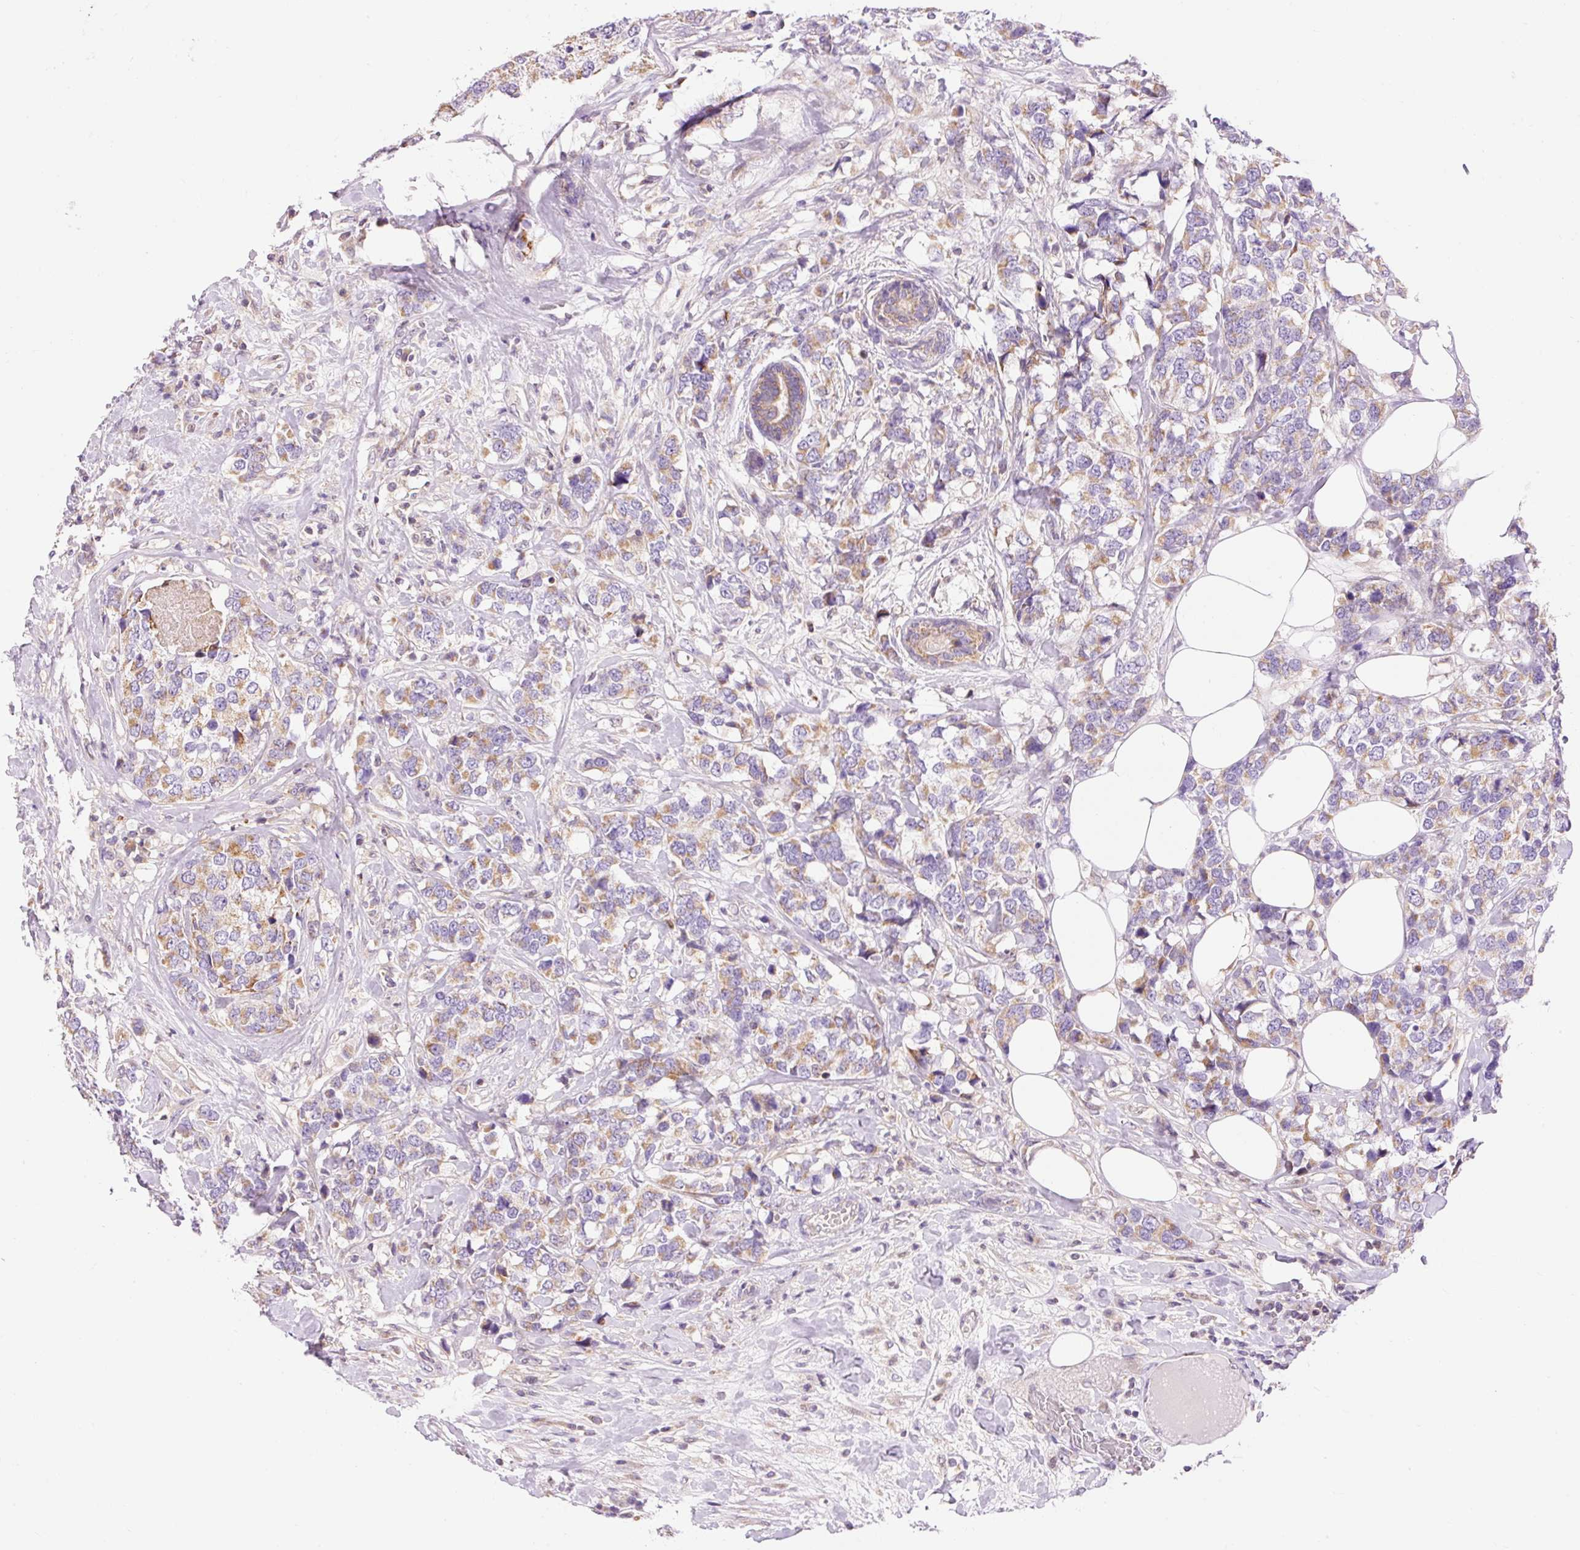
{"staining": {"intensity": "moderate", "quantity": "25%-75%", "location": "cytoplasmic/membranous"}, "tissue": "breast cancer", "cell_type": "Tumor cells", "image_type": "cancer", "snomed": [{"axis": "morphology", "description": "Lobular carcinoma"}, {"axis": "topography", "description": "Breast"}], "caption": "There is medium levels of moderate cytoplasmic/membranous staining in tumor cells of breast cancer, as demonstrated by immunohistochemical staining (brown color).", "gene": "IMMT", "patient": {"sex": "female", "age": 59}}